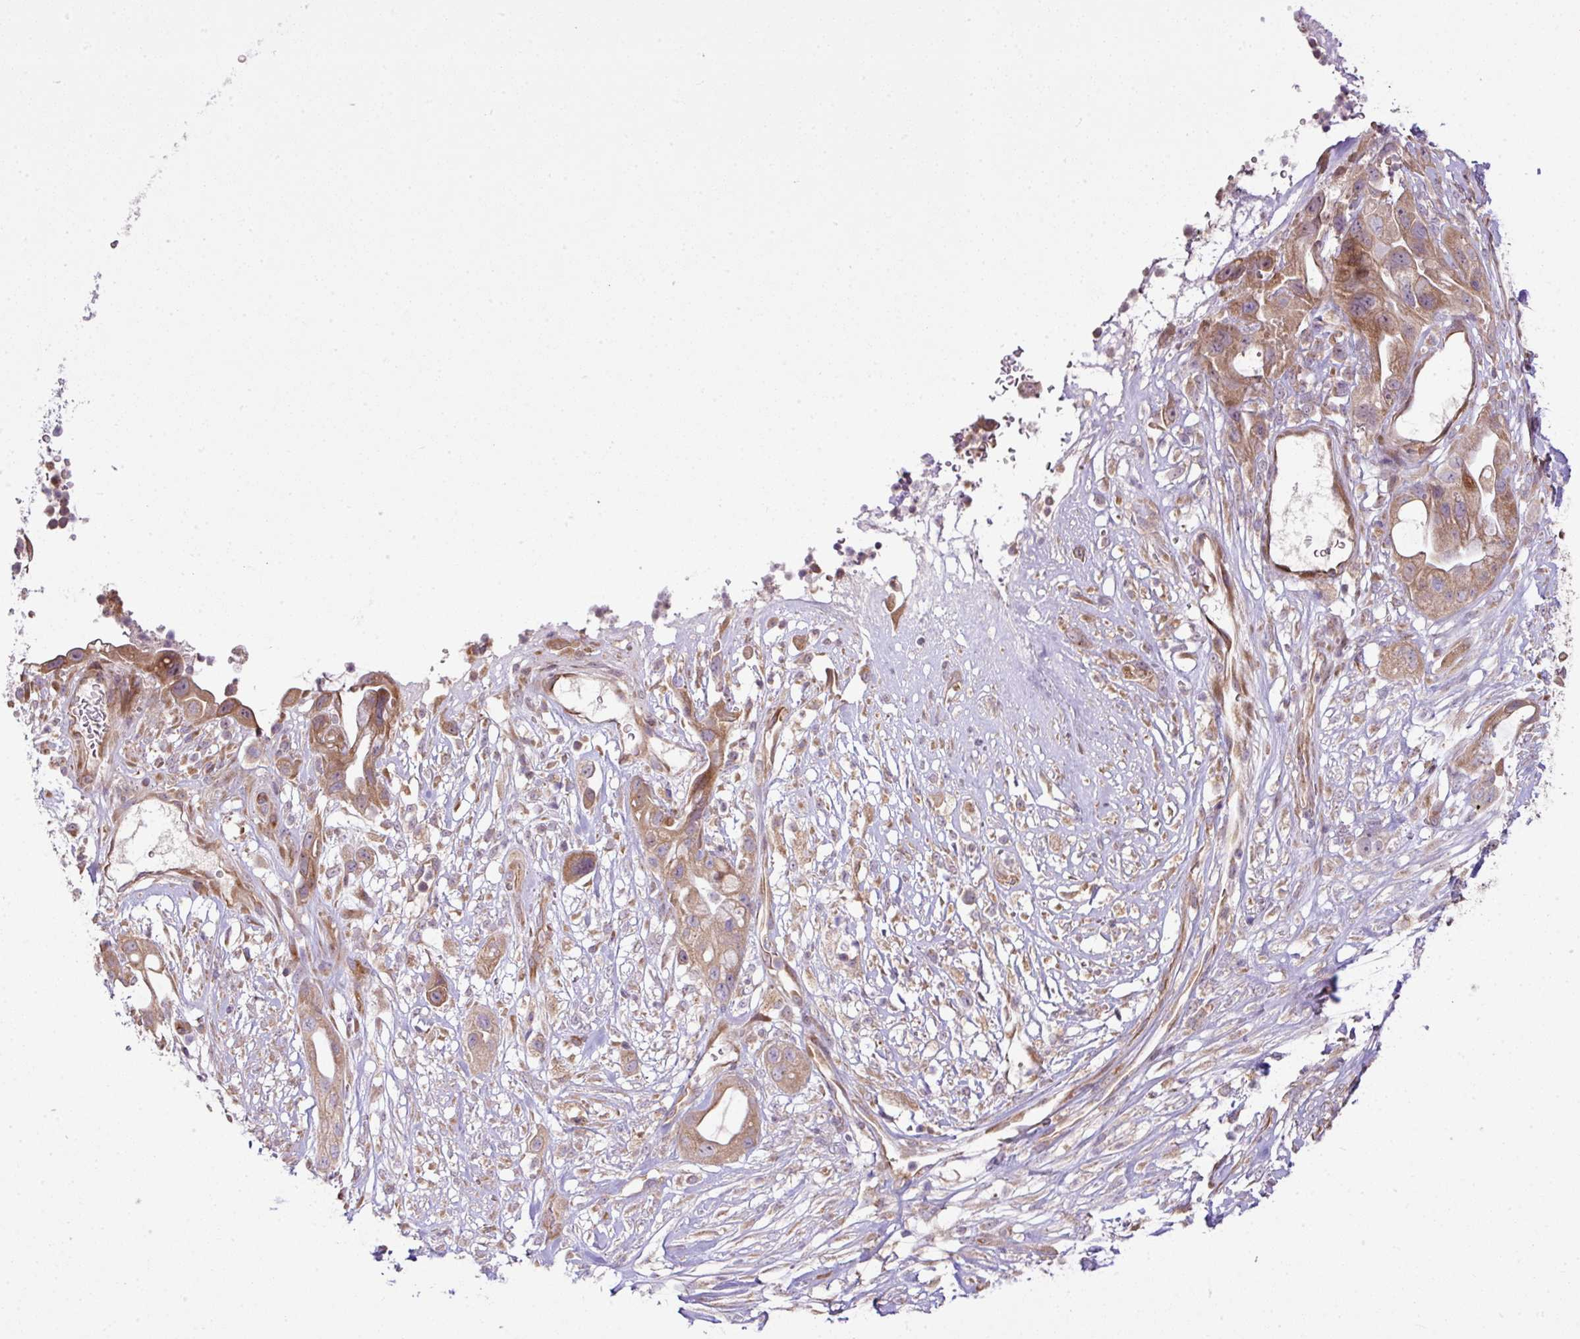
{"staining": {"intensity": "moderate", "quantity": ">75%", "location": "cytoplasmic/membranous"}, "tissue": "pancreatic cancer", "cell_type": "Tumor cells", "image_type": "cancer", "snomed": [{"axis": "morphology", "description": "Adenocarcinoma, NOS"}, {"axis": "topography", "description": "Pancreas"}], "caption": "Protein staining of pancreatic adenocarcinoma tissue displays moderate cytoplasmic/membranous staining in about >75% of tumor cells.", "gene": "COX18", "patient": {"sex": "male", "age": 44}}